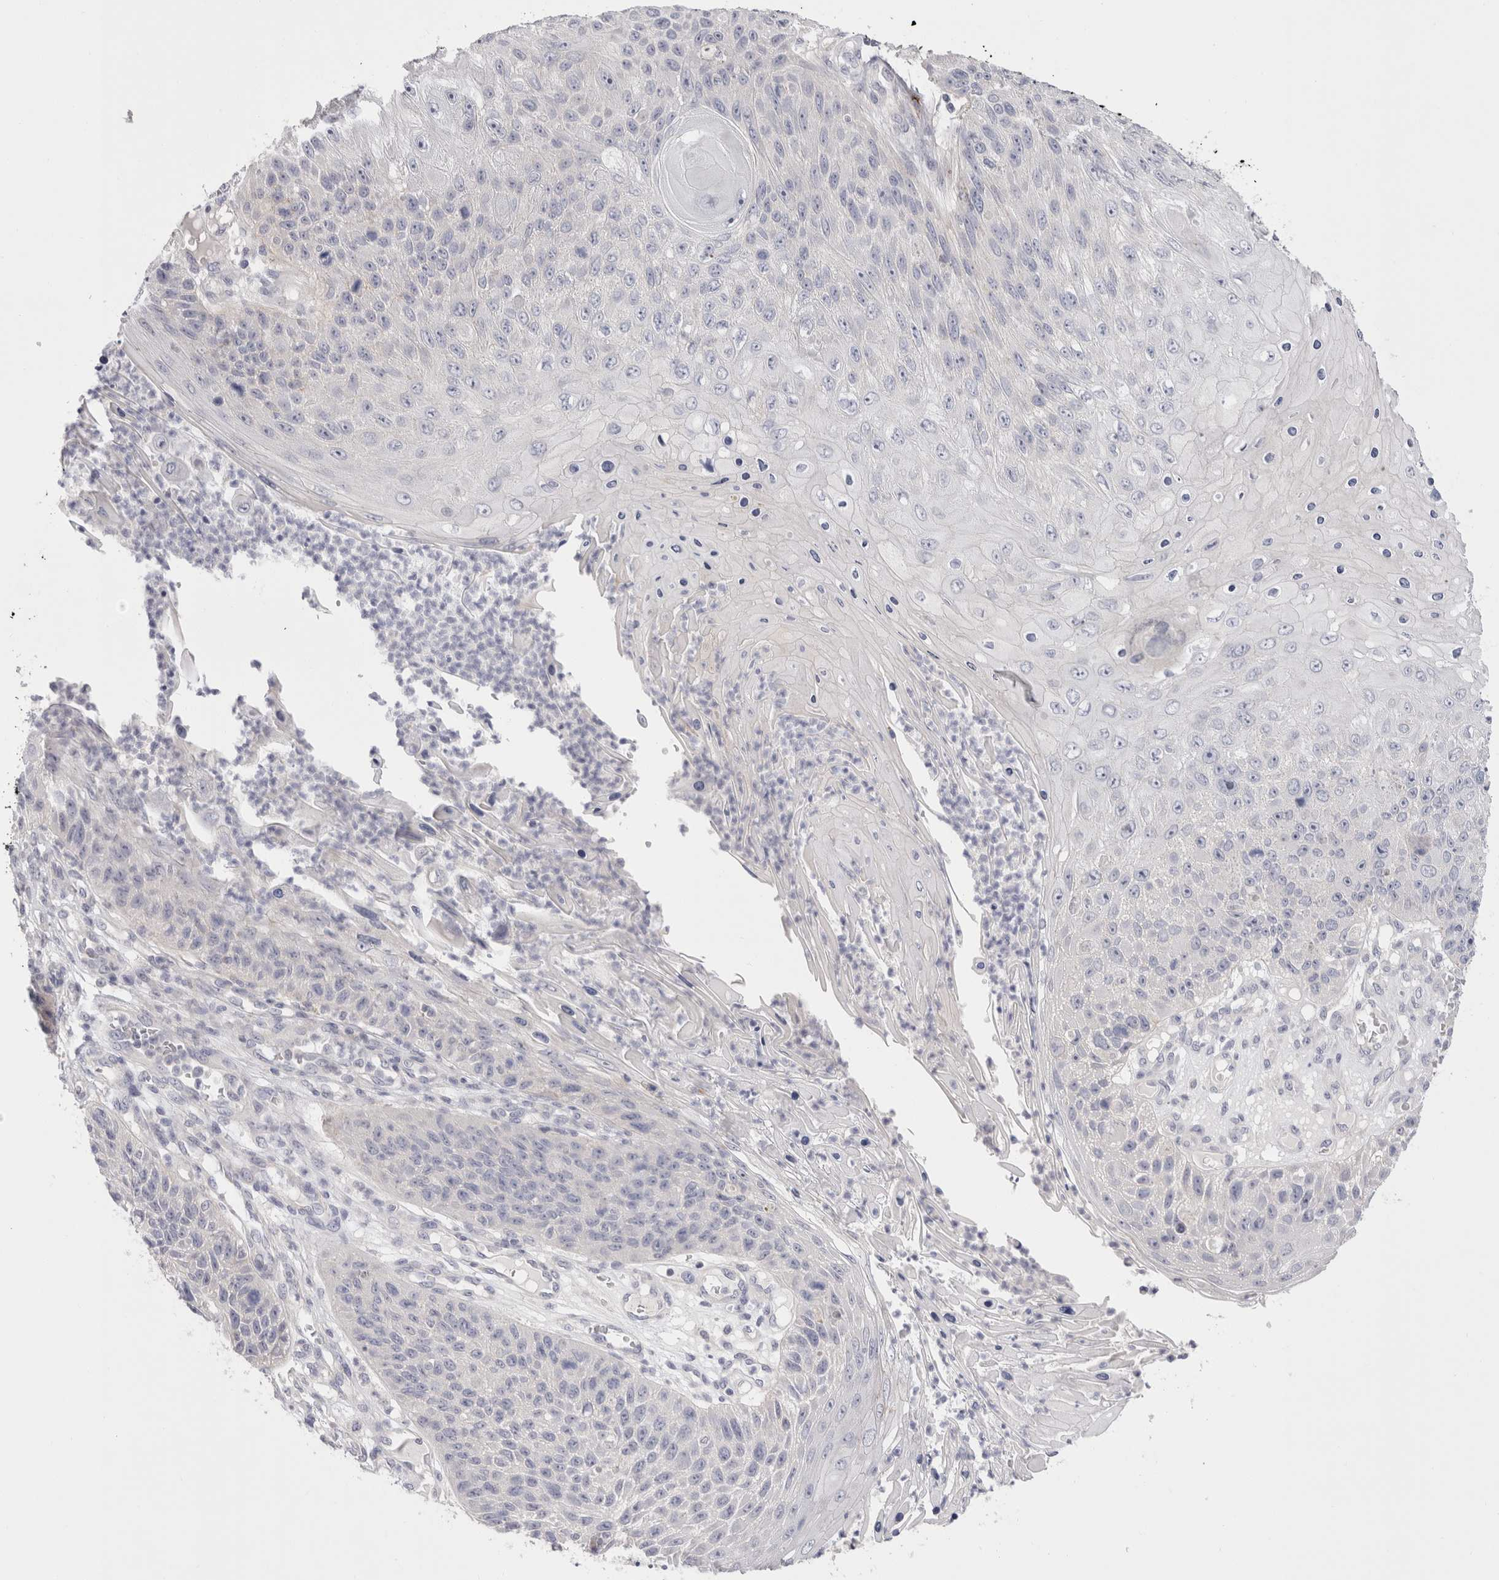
{"staining": {"intensity": "negative", "quantity": "none", "location": "none"}, "tissue": "skin cancer", "cell_type": "Tumor cells", "image_type": "cancer", "snomed": [{"axis": "morphology", "description": "Squamous cell carcinoma, NOS"}, {"axis": "topography", "description": "Skin"}], "caption": "A high-resolution histopathology image shows immunohistochemistry staining of skin cancer (squamous cell carcinoma), which shows no significant staining in tumor cells. (Stains: DAB immunohistochemistry with hematoxylin counter stain, Microscopy: brightfield microscopy at high magnification).", "gene": "SPINK2", "patient": {"sex": "female", "age": 88}}